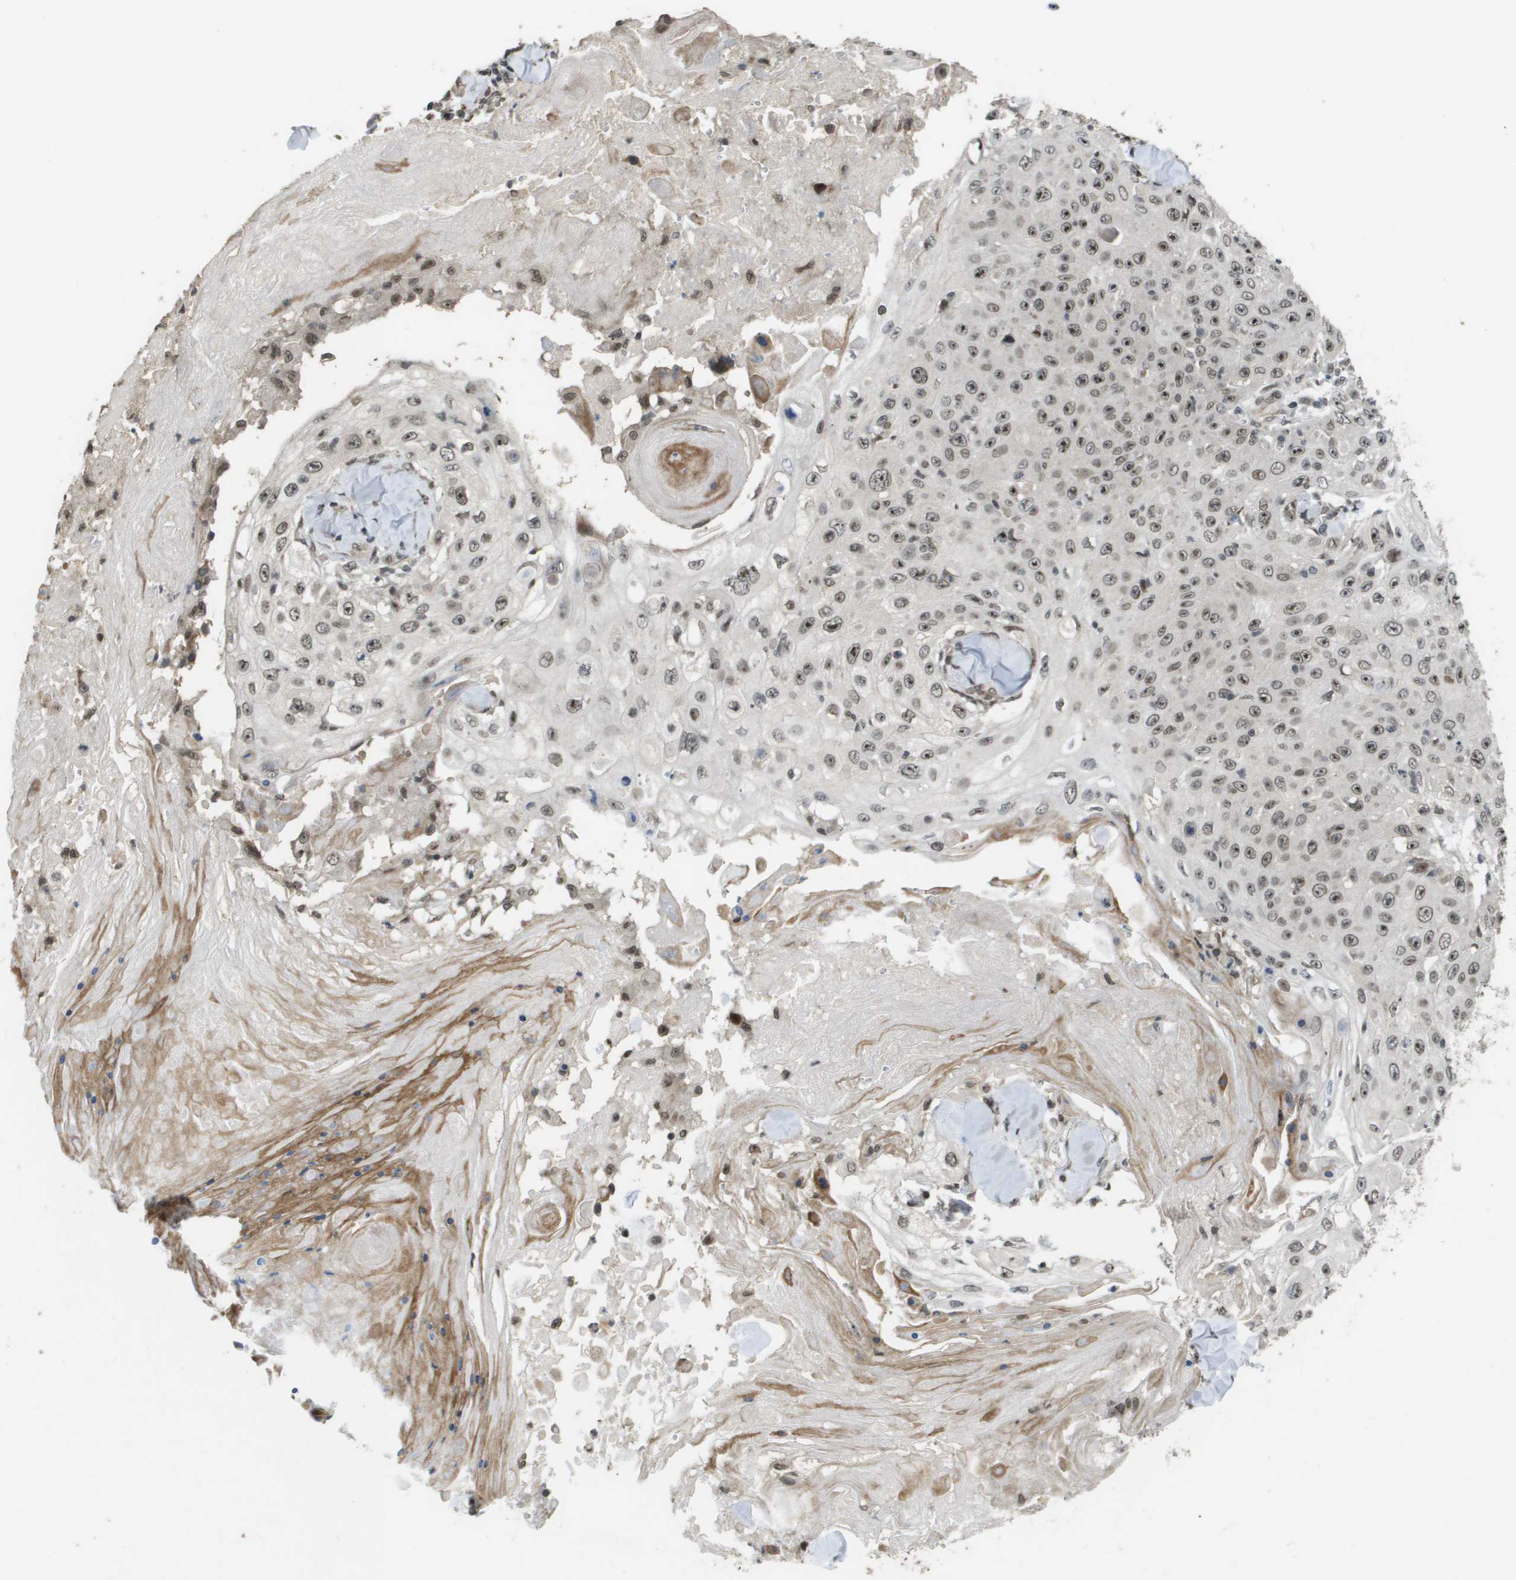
{"staining": {"intensity": "moderate", "quantity": ">75%", "location": "nuclear"}, "tissue": "skin cancer", "cell_type": "Tumor cells", "image_type": "cancer", "snomed": [{"axis": "morphology", "description": "Squamous cell carcinoma, NOS"}, {"axis": "topography", "description": "Skin"}], "caption": "The immunohistochemical stain shows moderate nuclear staining in tumor cells of skin cancer tissue. The staining is performed using DAB brown chromogen to label protein expression. The nuclei are counter-stained blue using hematoxylin.", "gene": "KAT5", "patient": {"sex": "male", "age": 86}}